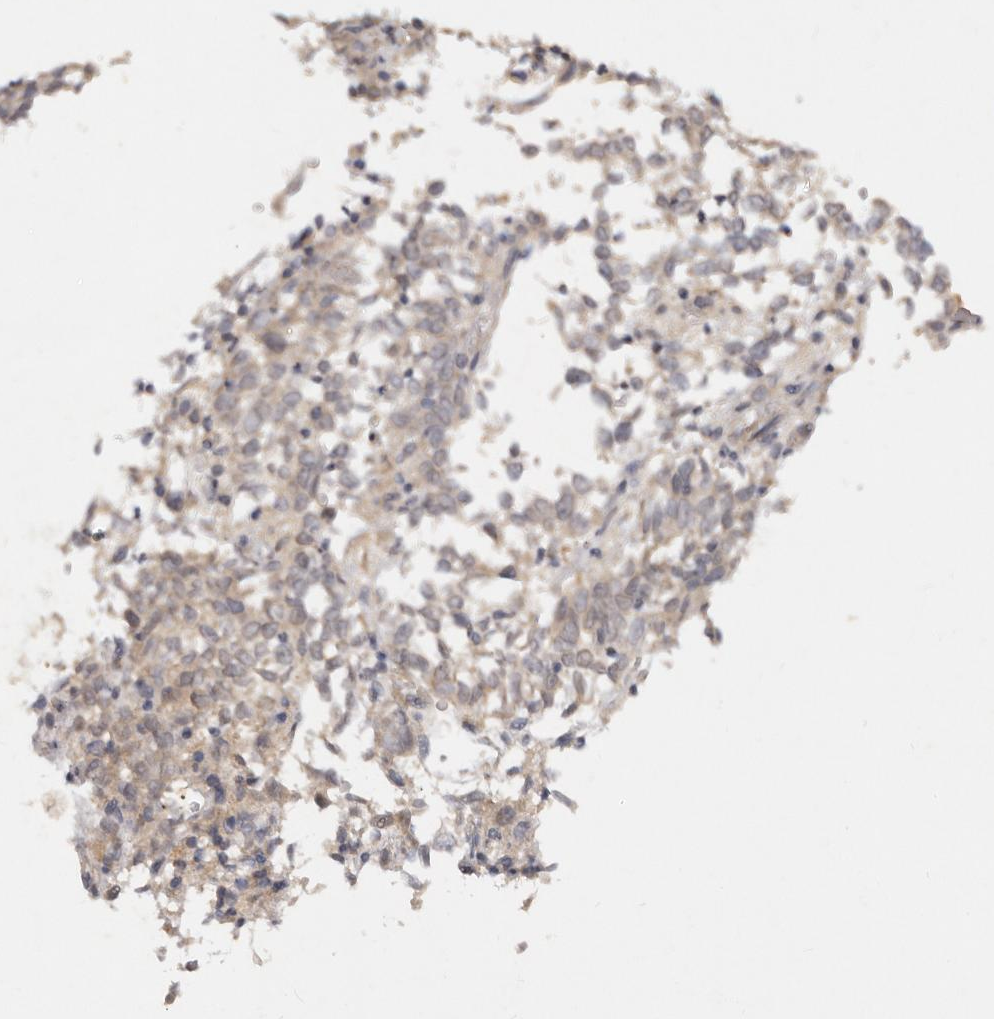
{"staining": {"intensity": "weak", "quantity": "25%-75%", "location": "cytoplasmic/membranous"}, "tissue": "endometrial cancer", "cell_type": "Tumor cells", "image_type": "cancer", "snomed": [{"axis": "morphology", "description": "Adenocarcinoma, NOS"}, {"axis": "topography", "description": "Endometrium"}], "caption": "Weak cytoplasmic/membranous protein expression is appreciated in about 25%-75% of tumor cells in endometrial cancer (adenocarcinoma).", "gene": "USP49", "patient": {"sex": "female", "age": 80}}